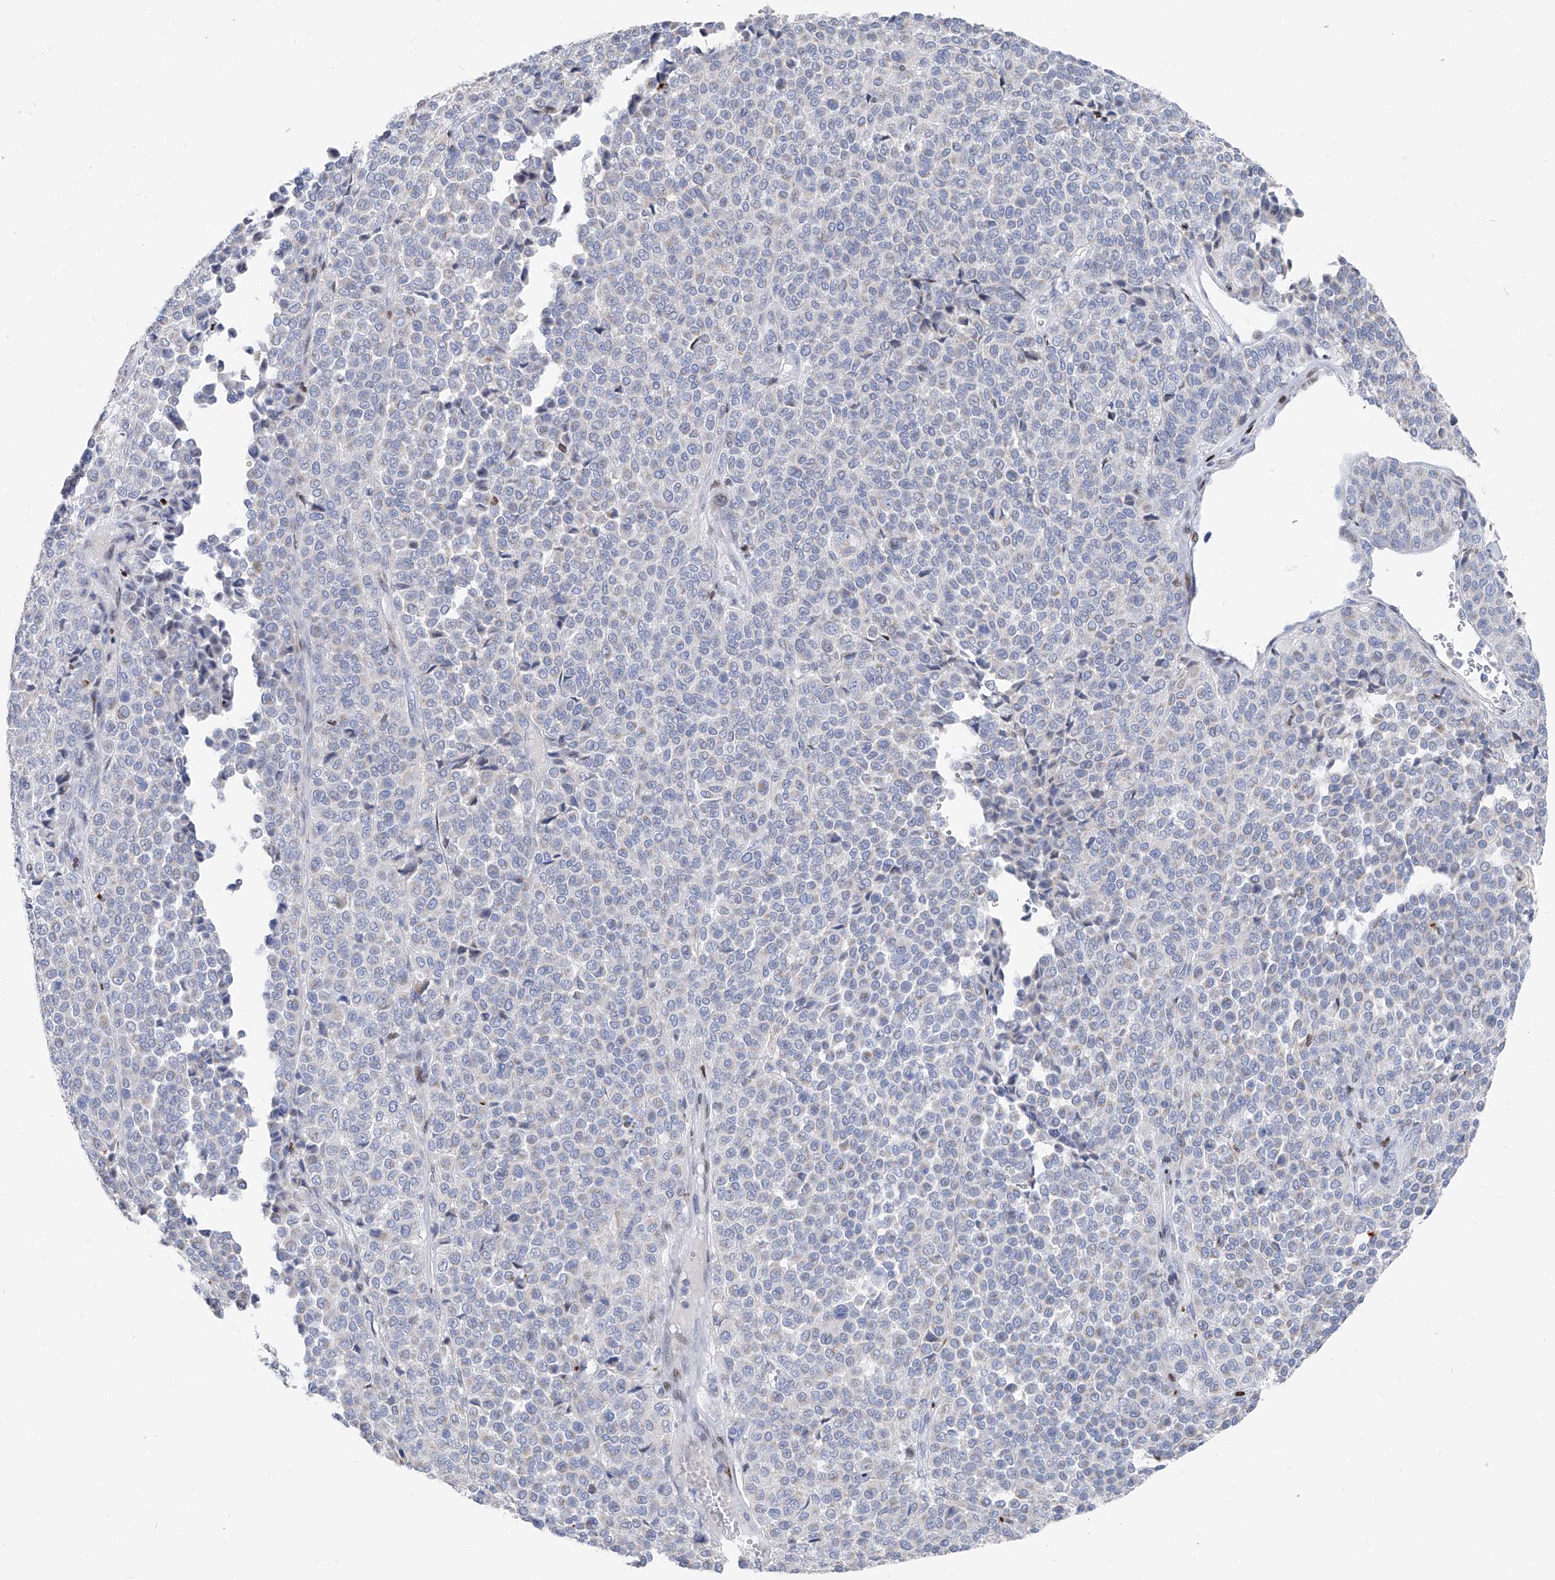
{"staining": {"intensity": "negative", "quantity": "none", "location": "none"}, "tissue": "melanoma", "cell_type": "Tumor cells", "image_type": "cancer", "snomed": [{"axis": "morphology", "description": "Malignant melanoma, Metastatic site"}, {"axis": "topography", "description": "Pancreas"}], "caption": "A histopathology image of human melanoma is negative for staining in tumor cells.", "gene": "FRS3", "patient": {"sex": "female", "age": 30}}